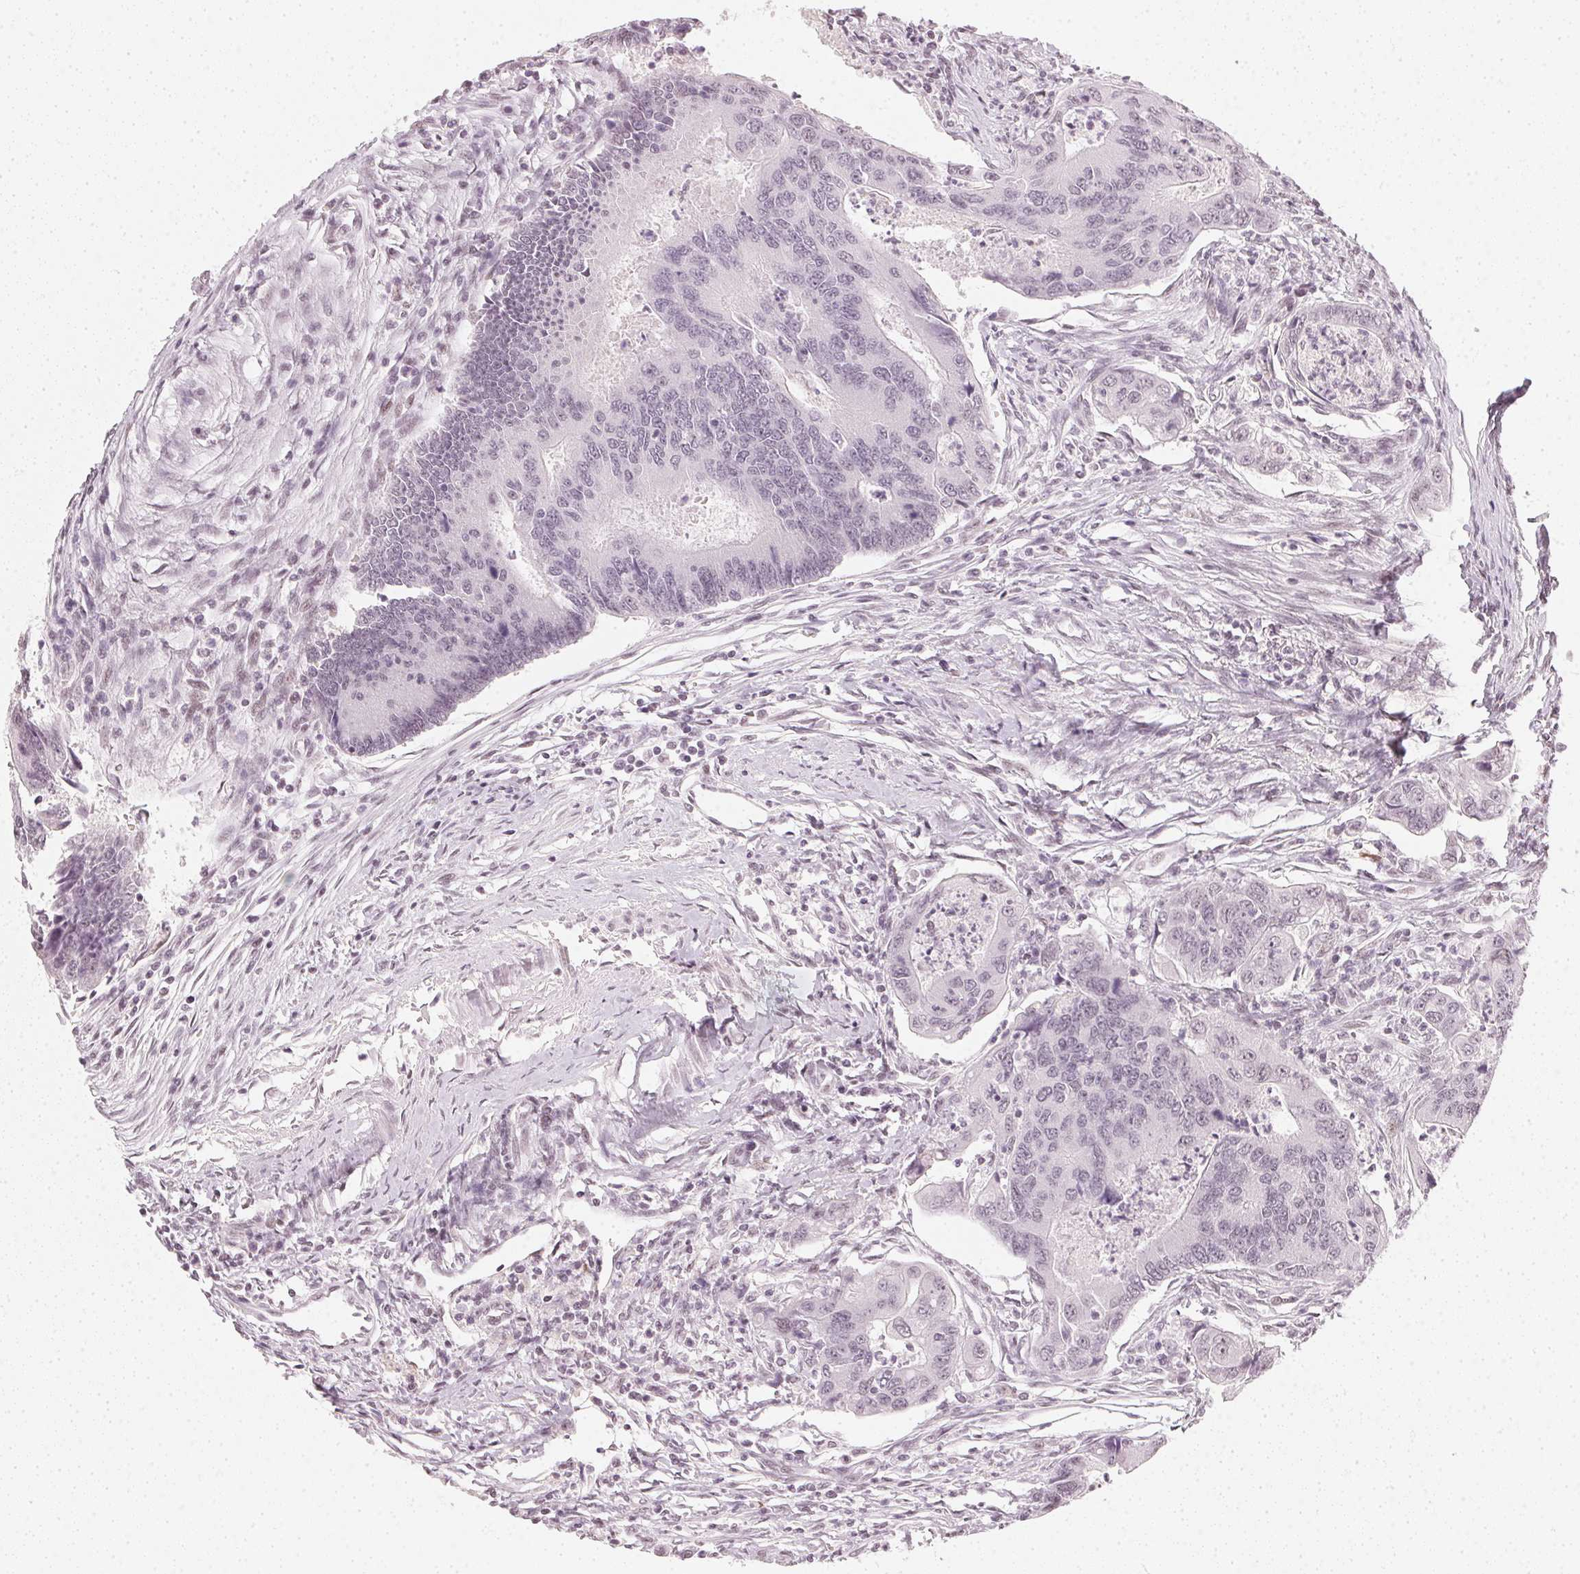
{"staining": {"intensity": "negative", "quantity": "none", "location": "none"}, "tissue": "colorectal cancer", "cell_type": "Tumor cells", "image_type": "cancer", "snomed": [{"axis": "morphology", "description": "Adenocarcinoma, NOS"}, {"axis": "topography", "description": "Colon"}], "caption": "Colorectal cancer was stained to show a protein in brown. There is no significant expression in tumor cells.", "gene": "DNAJC6", "patient": {"sex": "female", "age": 67}}